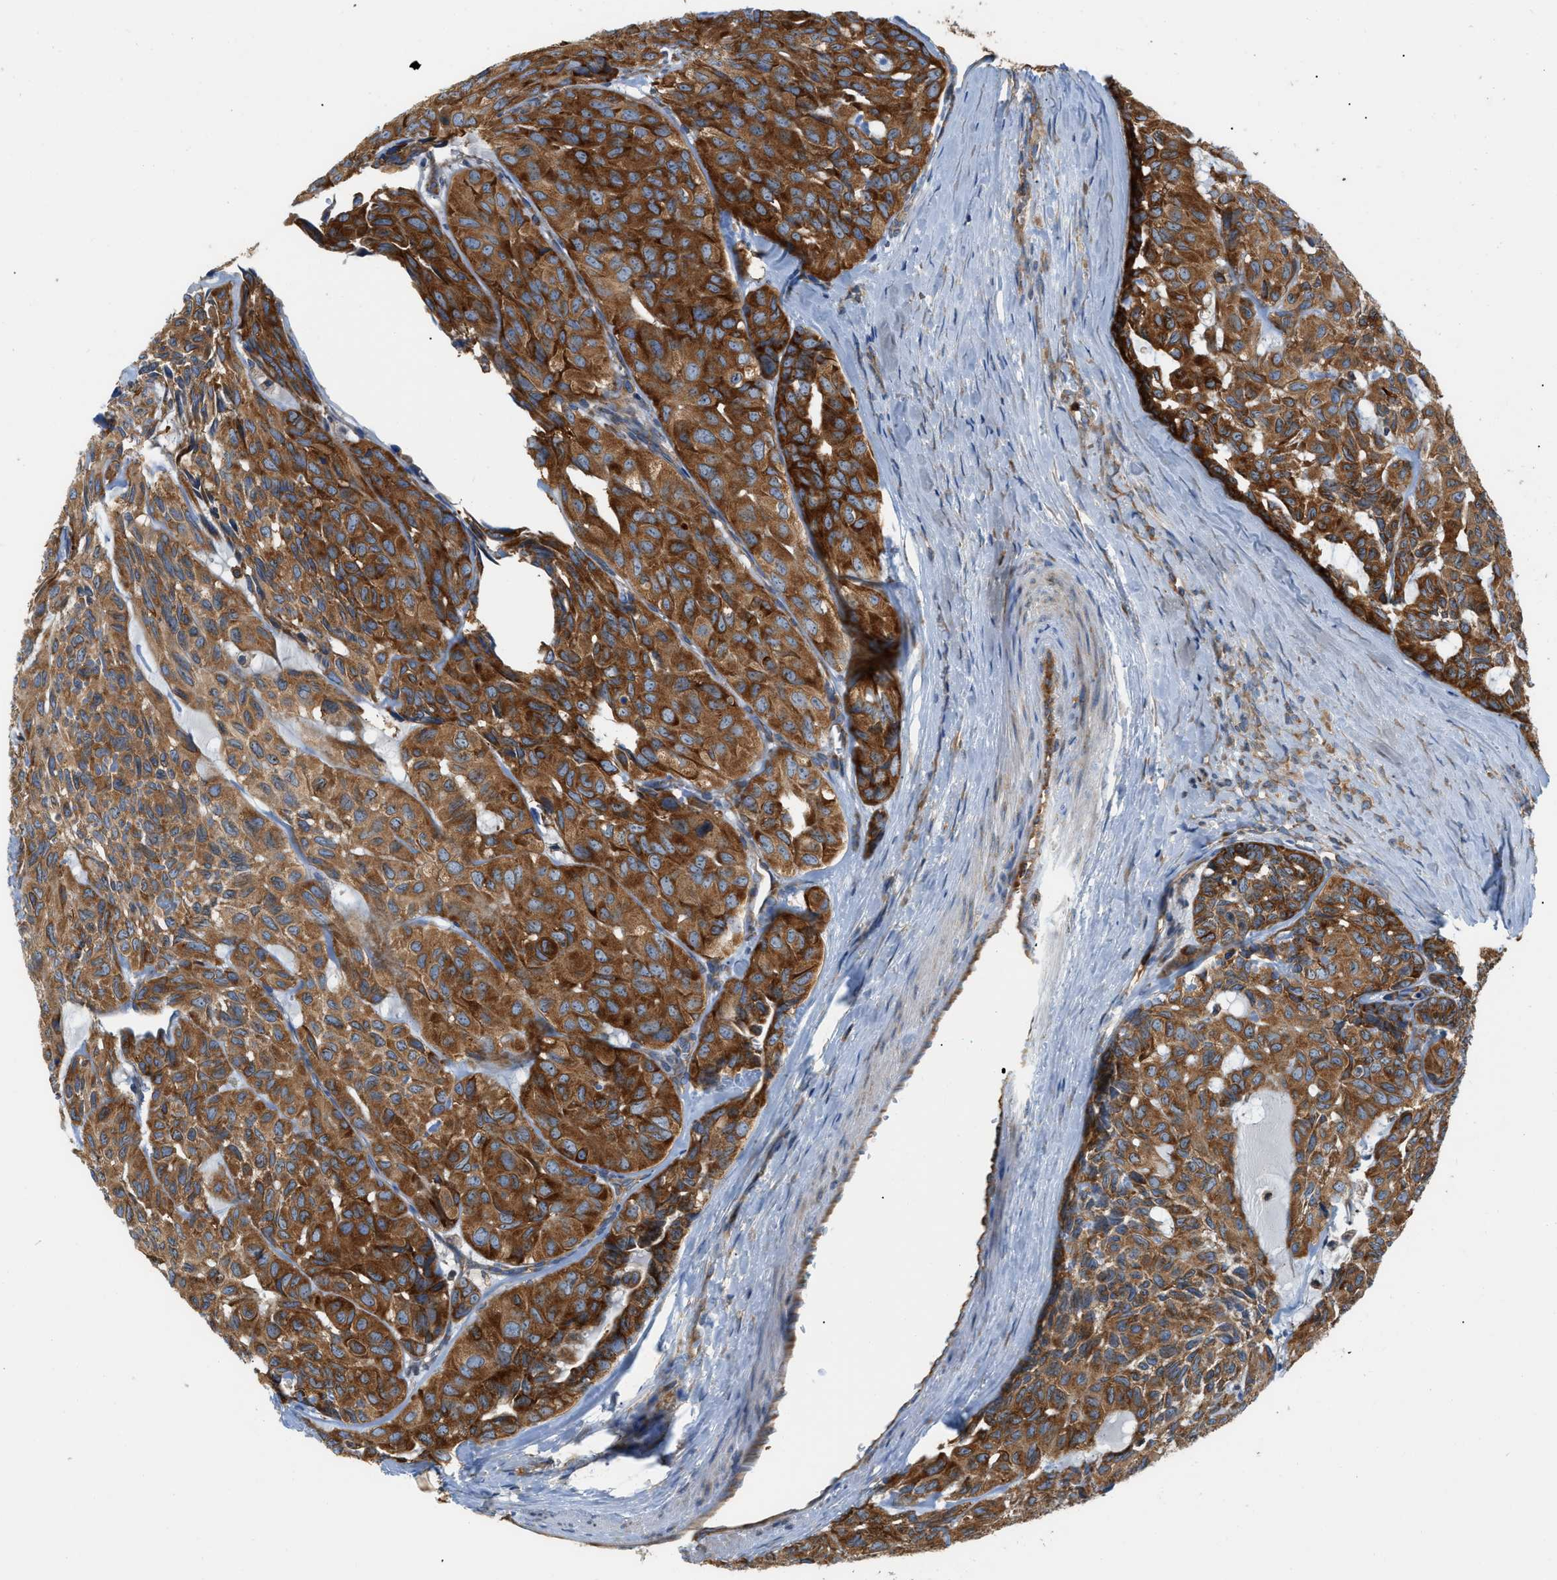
{"staining": {"intensity": "strong", "quantity": ">75%", "location": "cytoplasmic/membranous"}, "tissue": "head and neck cancer", "cell_type": "Tumor cells", "image_type": "cancer", "snomed": [{"axis": "morphology", "description": "Adenocarcinoma, NOS"}, {"axis": "topography", "description": "Salivary gland, NOS"}, {"axis": "topography", "description": "Head-Neck"}], "caption": "Human head and neck cancer (adenocarcinoma) stained with a brown dye exhibits strong cytoplasmic/membranous positive positivity in about >75% of tumor cells.", "gene": "GPAT4", "patient": {"sex": "female", "age": 76}}